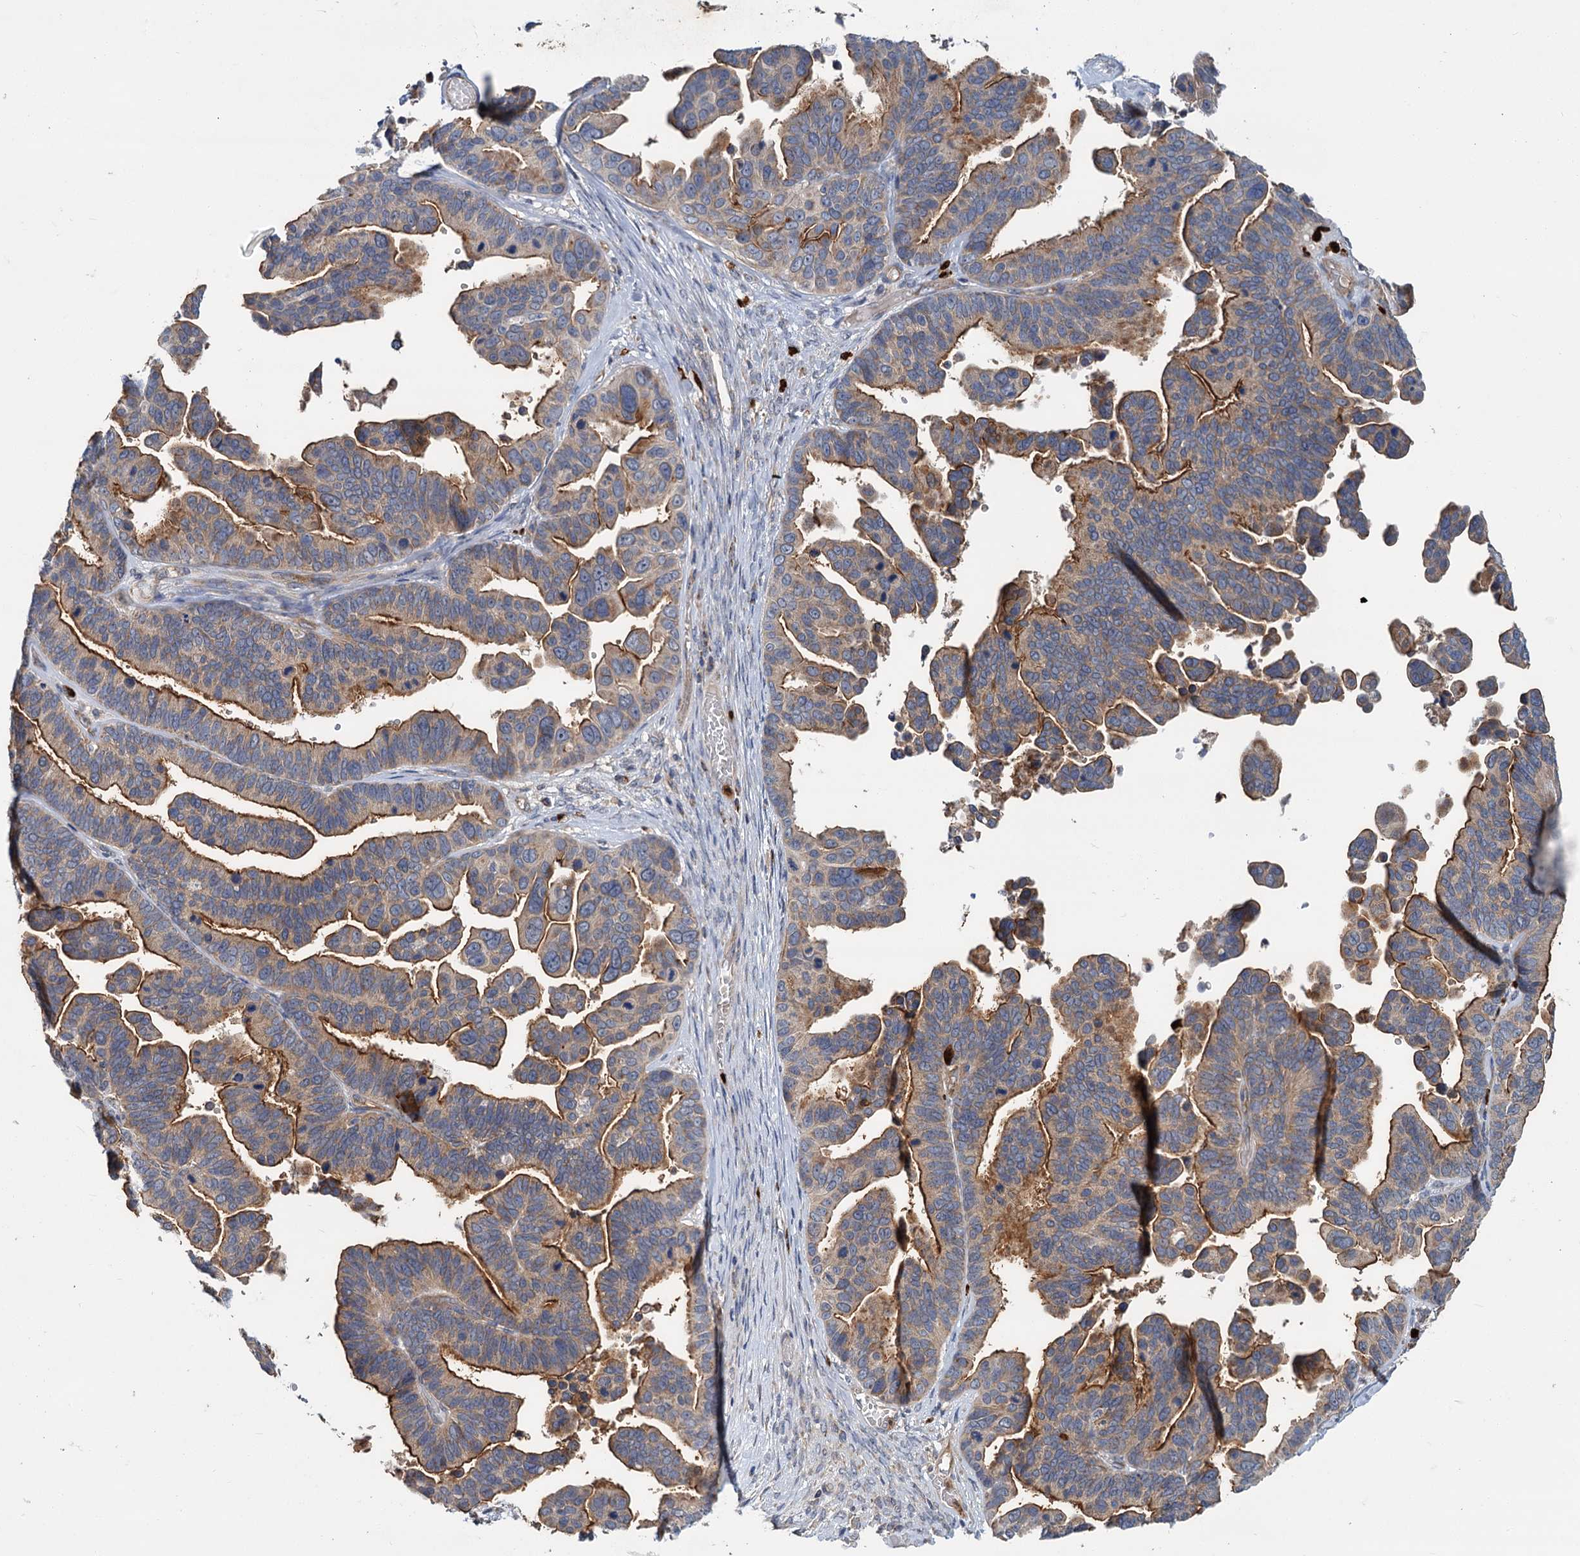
{"staining": {"intensity": "moderate", "quantity": "25%-75%", "location": "cytoplasmic/membranous"}, "tissue": "ovarian cancer", "cell_type": "Tumor cells", "image_type": "cancer", "snomed": [{"axis": "morphology", "description": "Cystadenocarcinoma, serous, NOS"}, {"axis": "topography", "description": "Ovary"}], "caption": "There is medium levels of moderate cytoplasmic/membranous expression in tumor cells of ovarian cancer (serous cystadenocarcinoma), as demonstrated by immunohistochemical staining (brown color).", "gene": "DYNC2H1", "patient": {"sex": "female", "age": 56}}